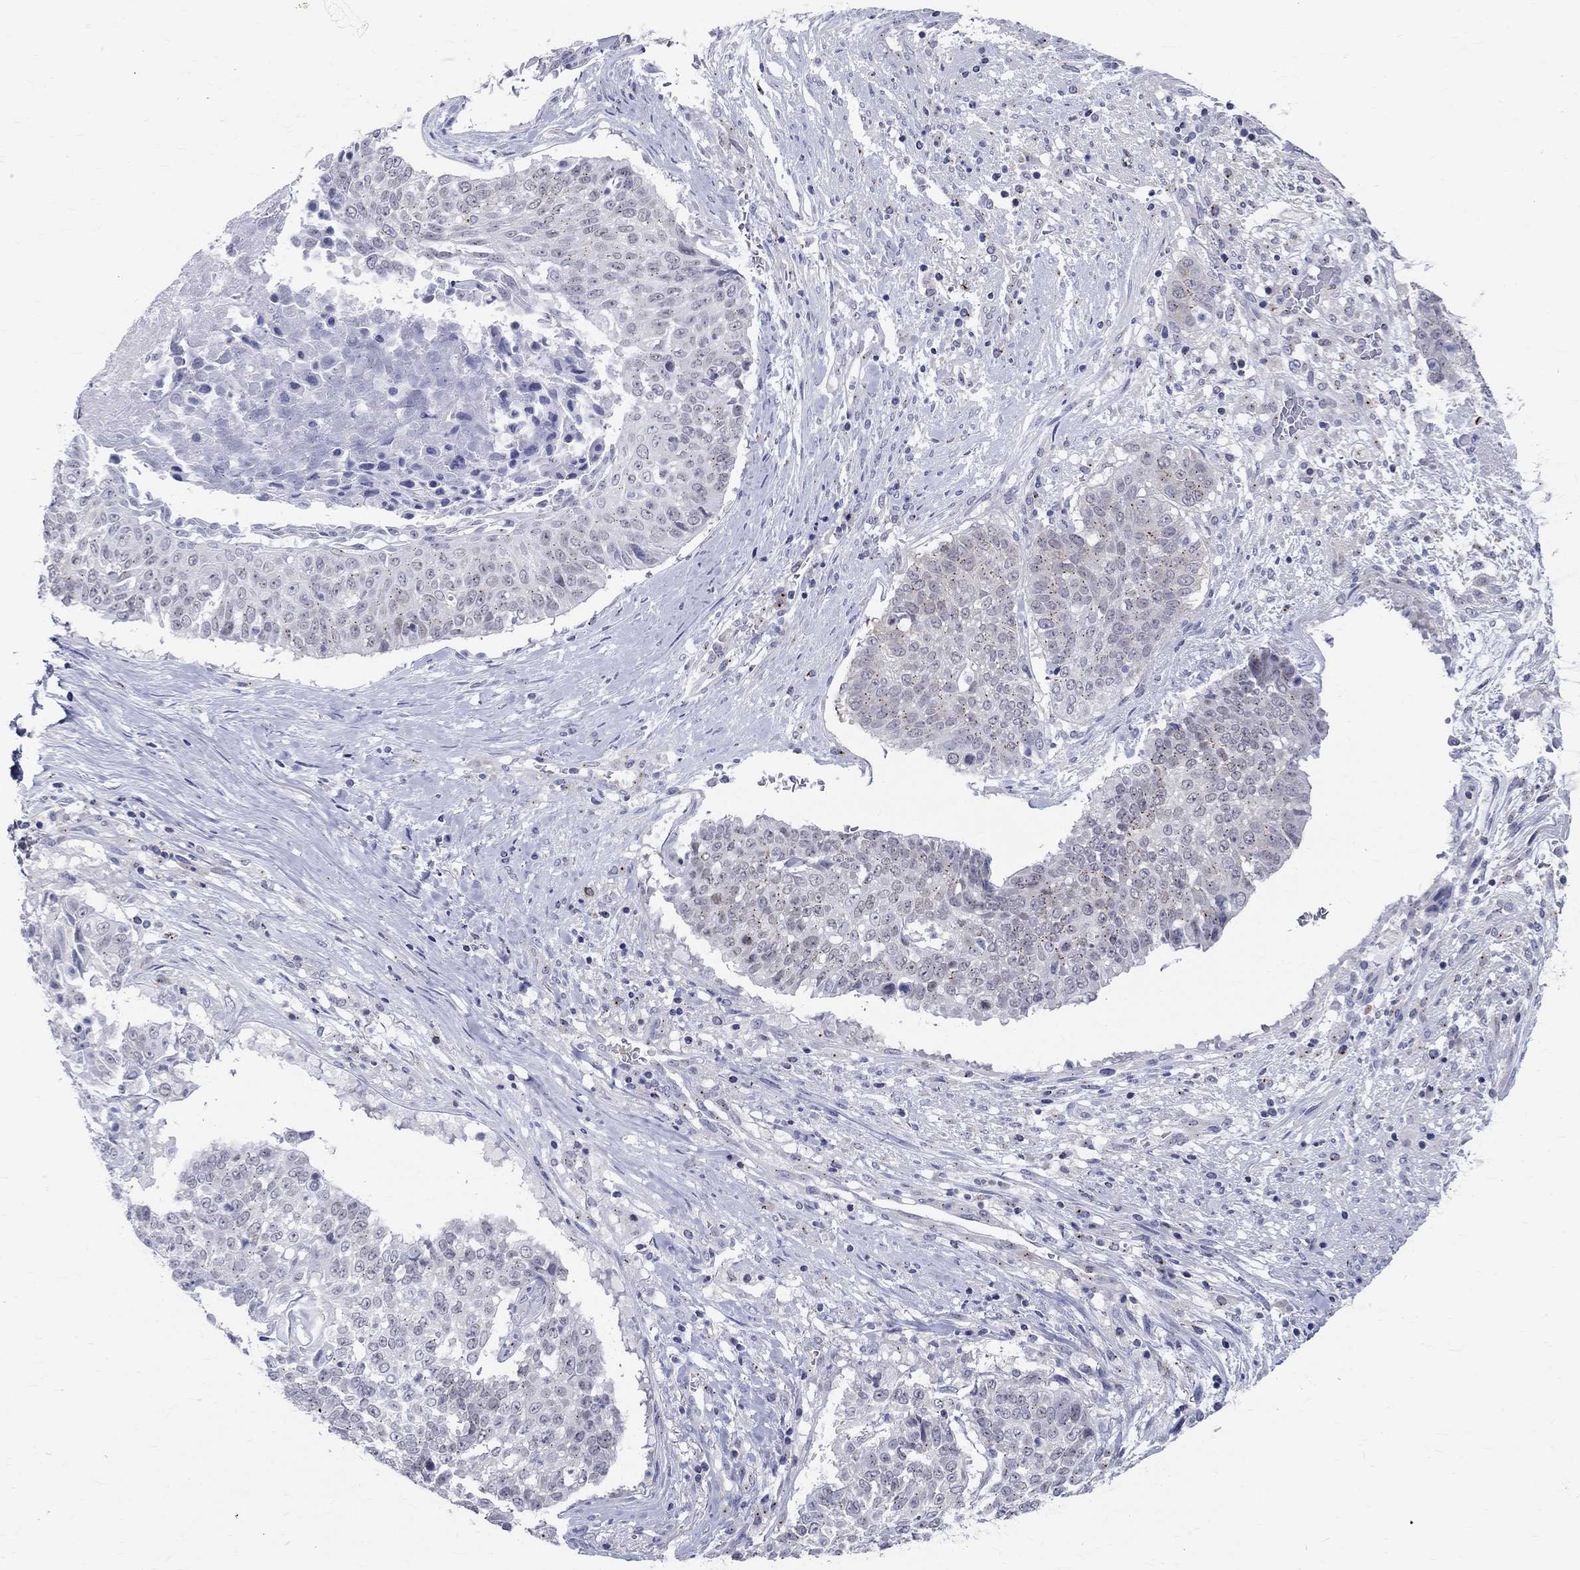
{"staining": {"intensity": "negative", "quantity": "none", "location": "none"}, "tissue": "lung cancer", "cell_type": "Tumor cells", "image_type": "cancer", "snomed": [{"axis": "morphology", "description": "Squamous cell carcinoma, NOS"}, {"axis": "topography", "description": "Lung"}], "caption": "Immunohistochemical staining of human lung squamous cell carcinoma exhibits no significant expression in tumor cells. (DAB immunohistochemistry (IHC) with hematoxylin counter stain).", "gene": "CEP43", "patient": {"sex": "male", "age": 64}}